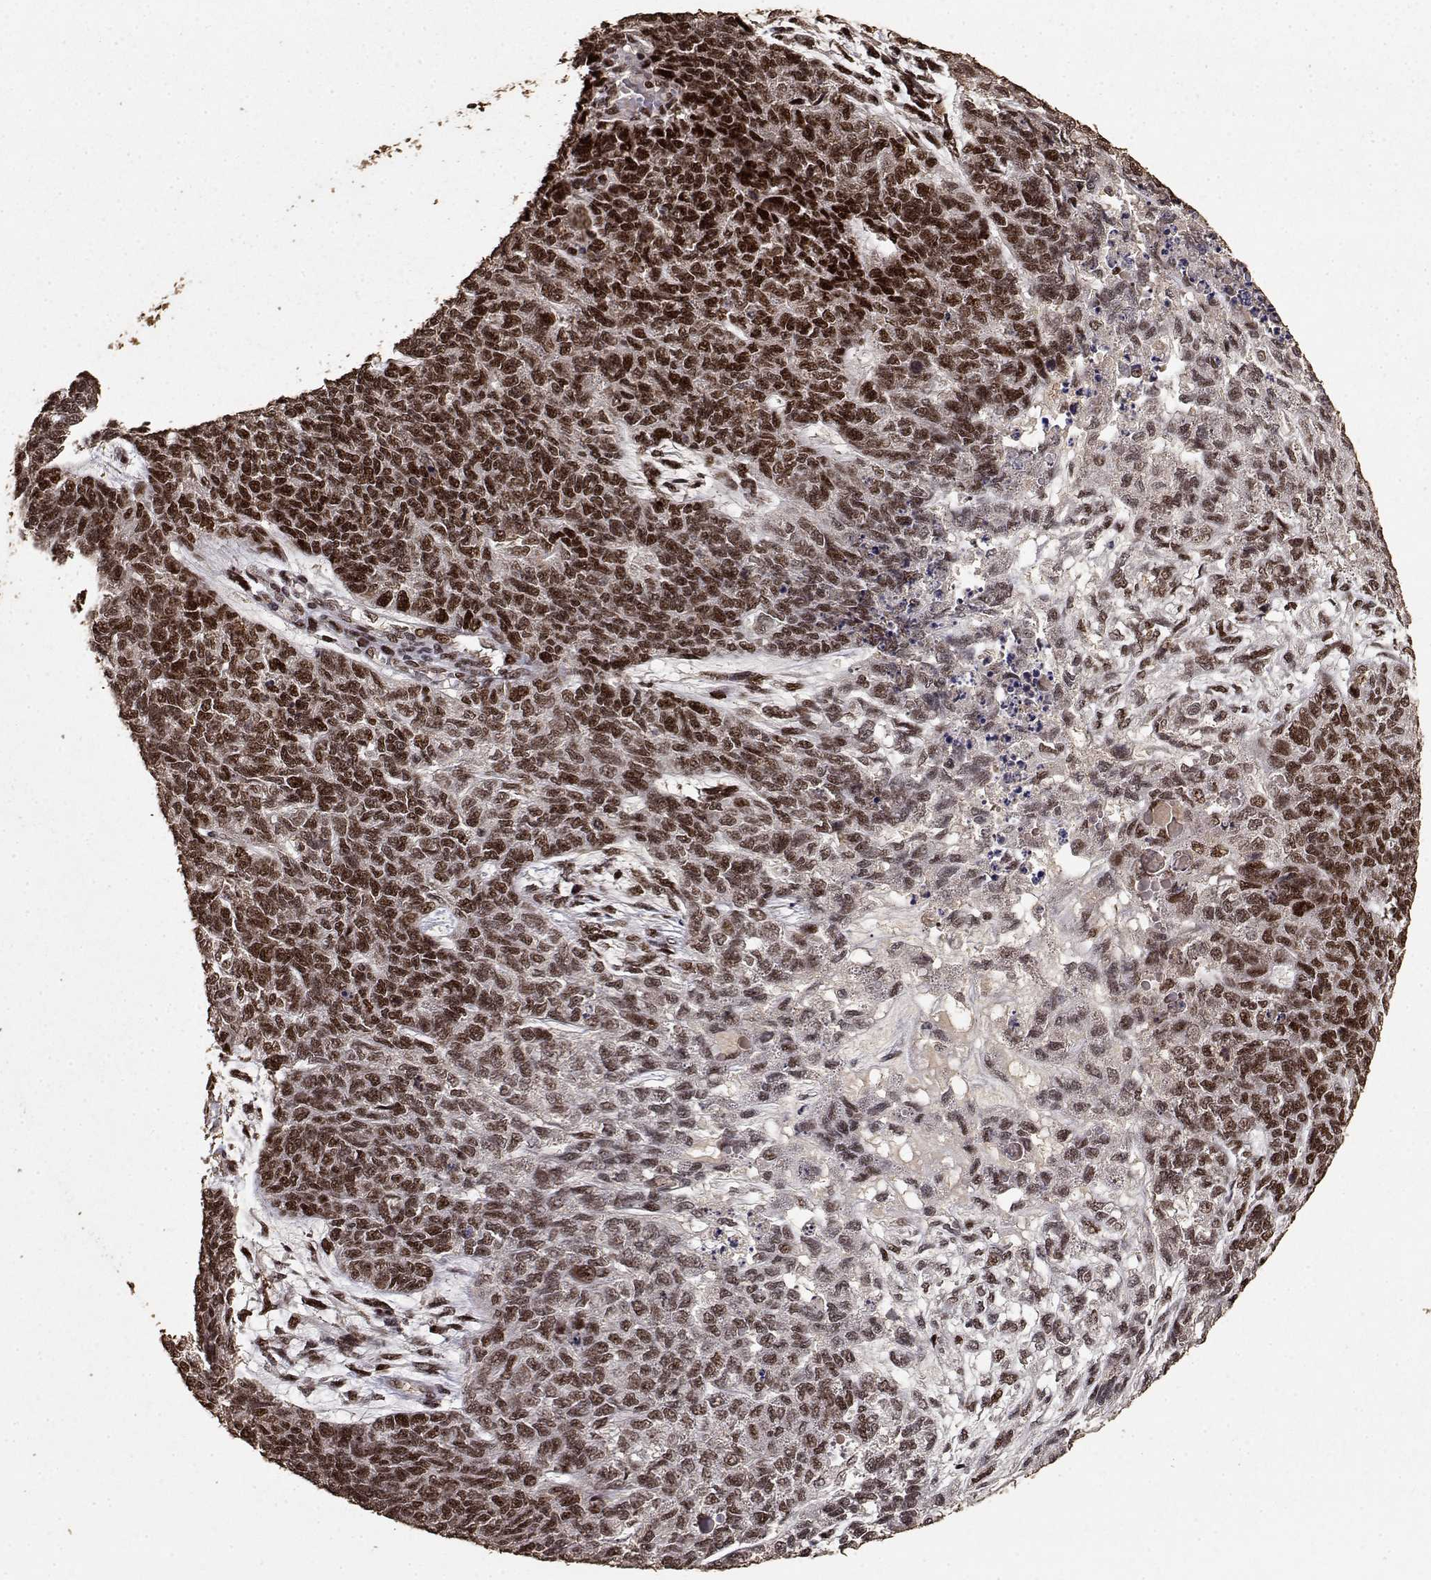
{"staining": {"intensity": "strong", "quantity": ">75%", "location": "nuclear"}, "tissue": "cervical cancer", "cell_type": "Tumor cells", "image_type": "cancer", "snomed": [{"axis": "morphology", "description": "Squamous cell carcinoma, NOS"}, {"axis": "topography", "description": "Cervix"}], "caption": "There is high levels of strong nuclear staining in tumor cells of cervical squamous cell carcinoma, as demonstrated by immunohistochemical staining (brown color).", "gene": "TOE1", "patient": {"sex": "female", "age": 63}}